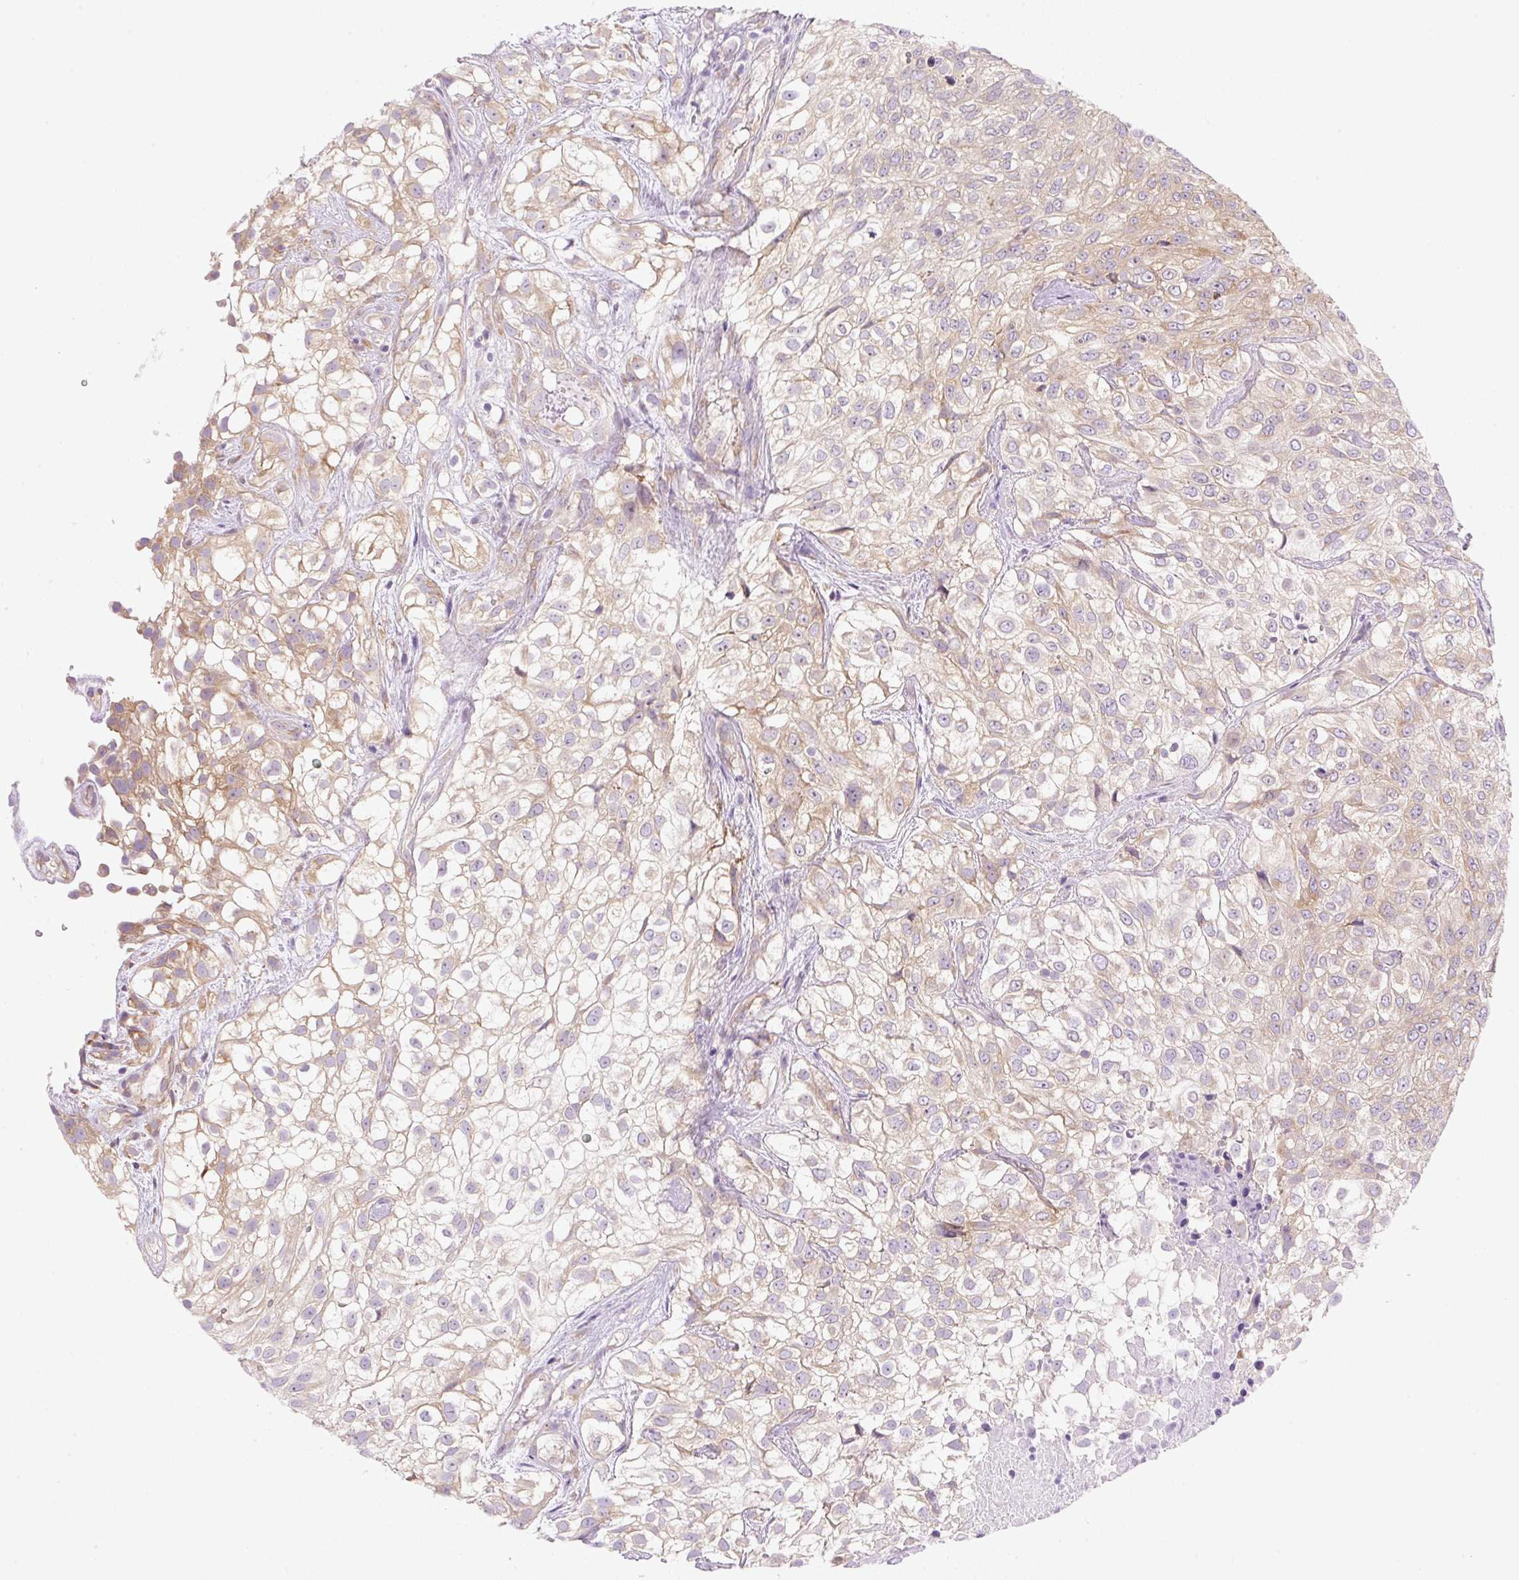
{"staining": {"intensity": "weak", "quantity": ">75%", "location": "cytoplasmic/membranous"}, "tissue": "urothelial cancer", "cell_type": "Tumor cells", "image_type": "cancer", "snomed": [{"axis": "morphology", "description": "Urothelial carcinoma, High grade"}, {"axis": "topography", "description": "Urinary bladder"}], "caption": "A brown stain shows weak cytoplasmic/membranous expression of a protein in human urothelial cancer tumor cells.", "gene": "RPL18A", "patient": {"sex": "male", "age": 56}}